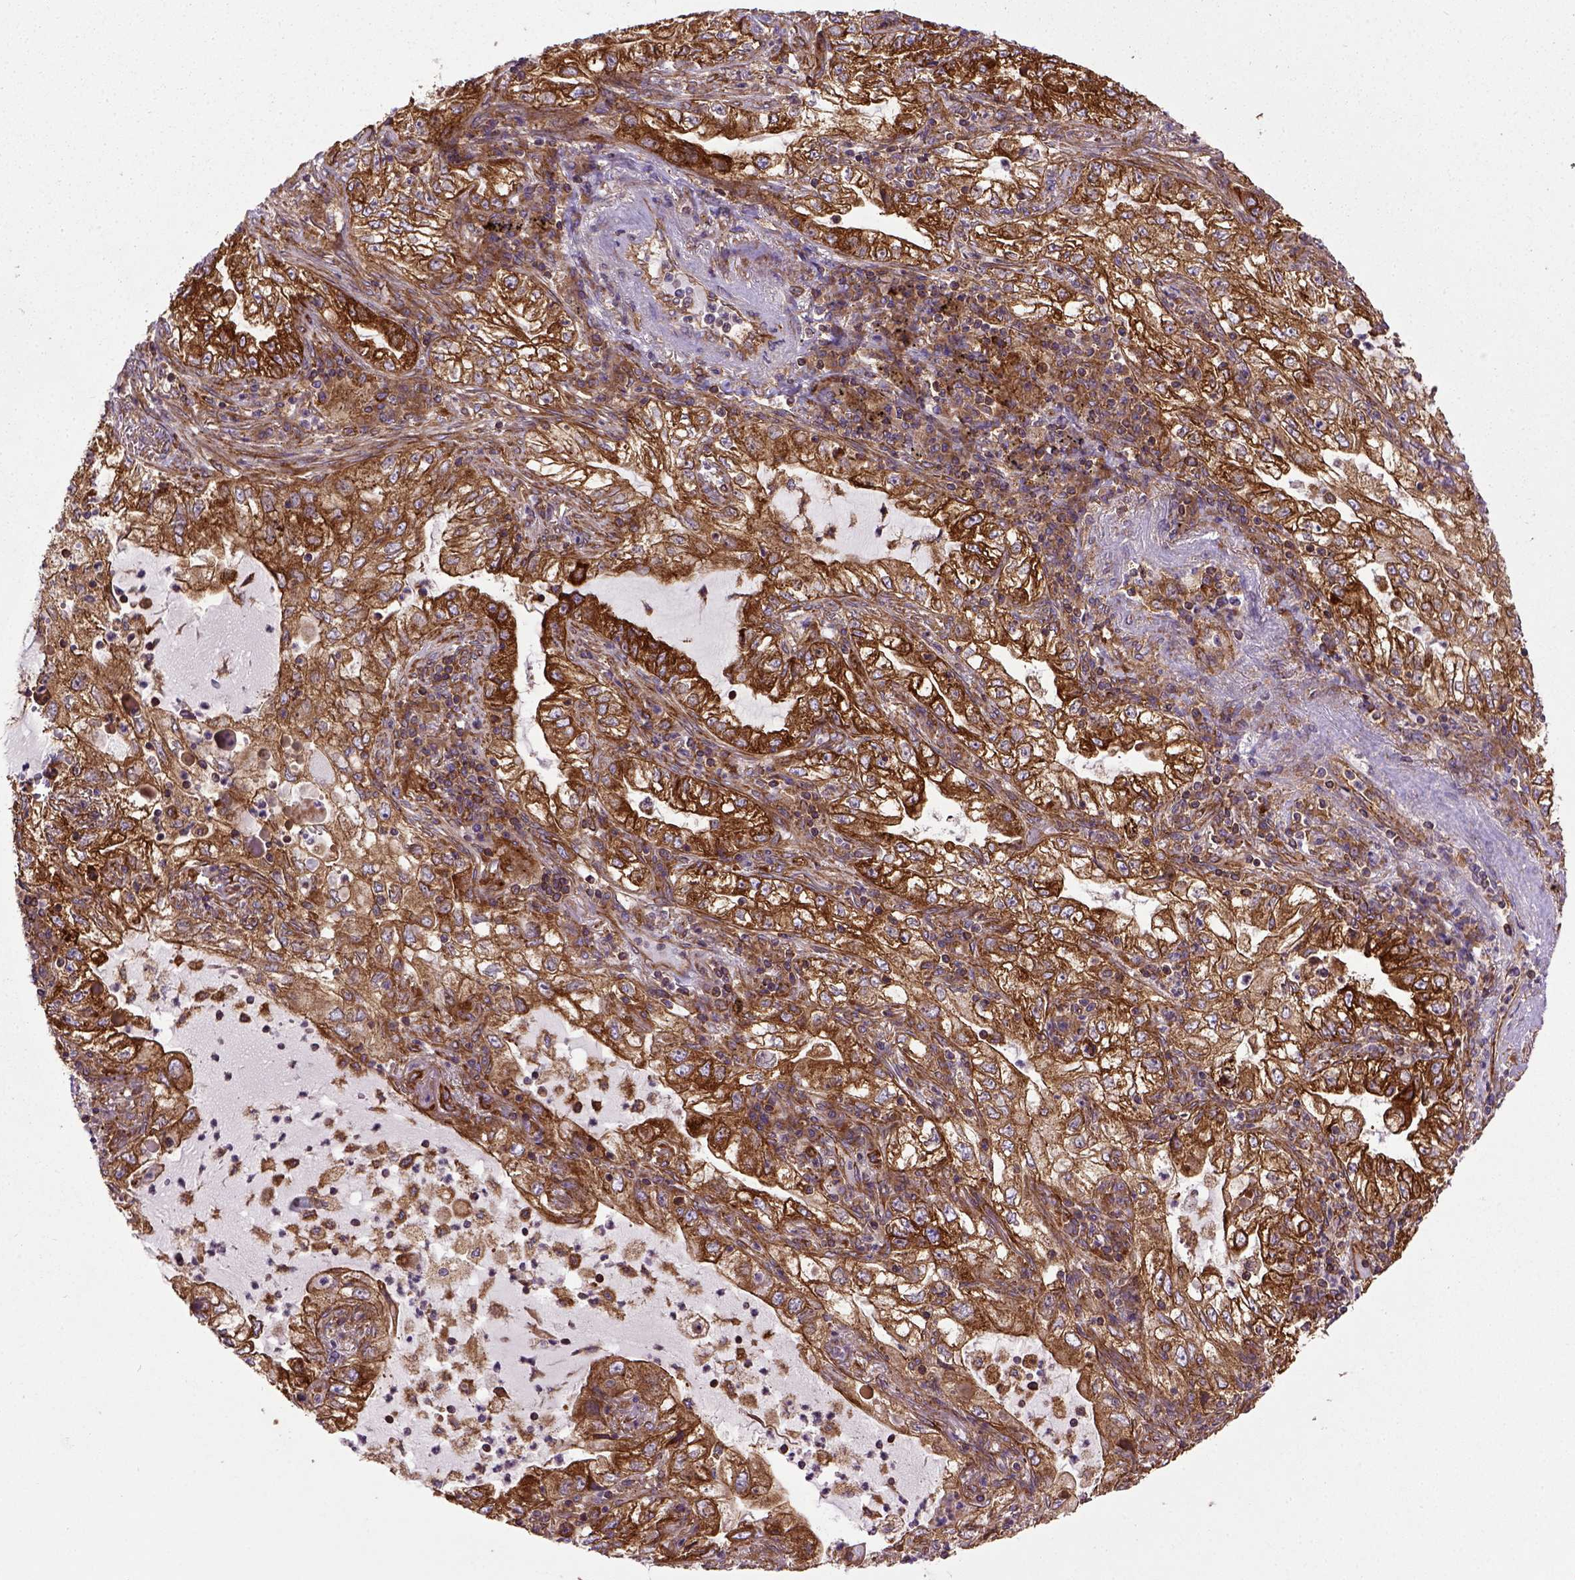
{"staining": {"intensity": "strong", "quantity": ">75%", "location": "cytoplasmic/membranous"}, "tissue": "lung cancer", "cell_type": "Tumor cells", "image_type": "cancer", "snomed": [{"axis": "morphology", "description": "Adenocarcinoma, NOS"}, {"axis": "topography", "description": "Lung"}], "caption": "Human lung cancer (adenocarcinoma) stained for a protein (brown) displays strong cytoplasmic/membranous positive positivity in about >75% of tumor cells.", "gene": "CAPRIN1", "patient": {"sex": "female", "age": 73}}